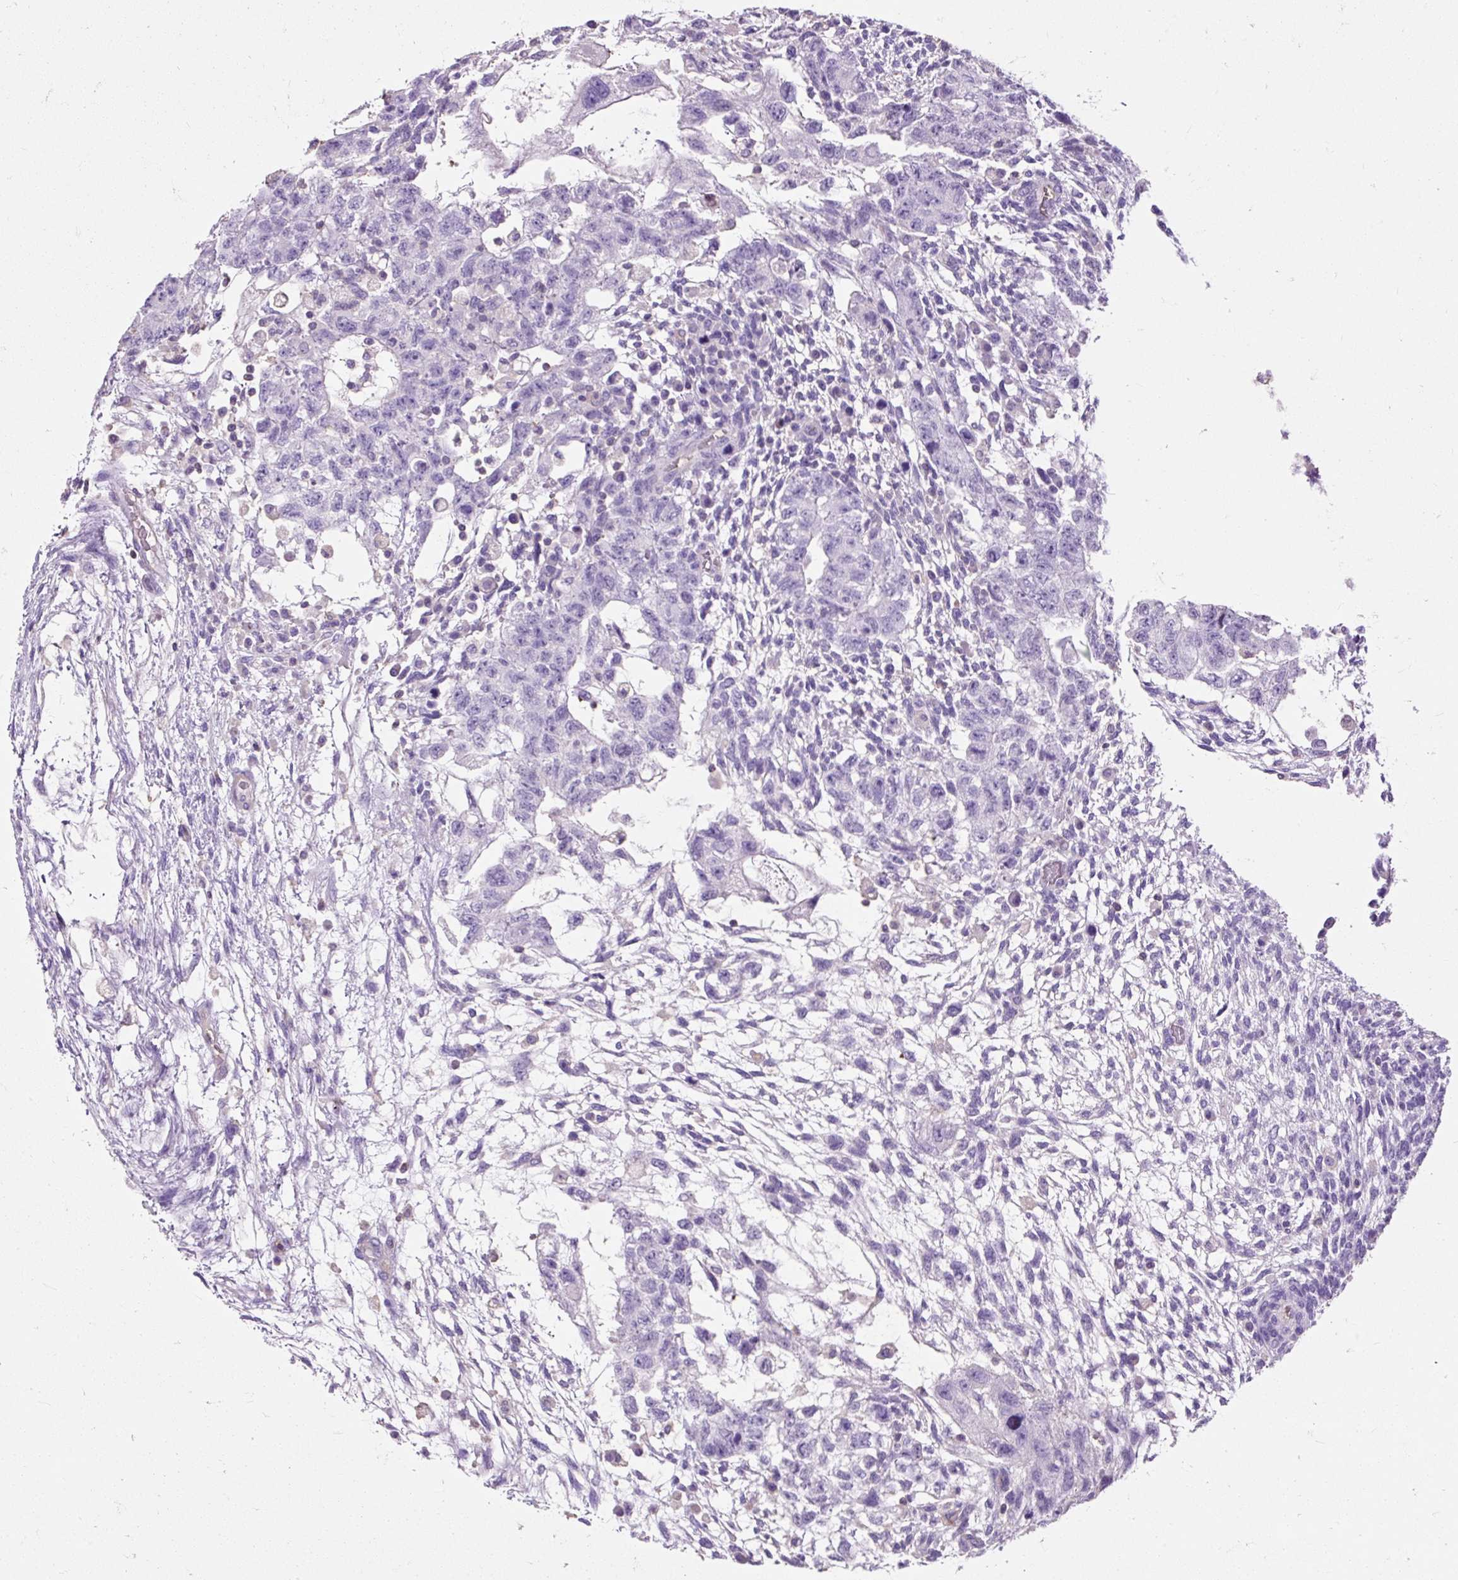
{"staining": {"intensity": "negative", "quantity": "none", "location": "none"}, "tissue": "testis cancer", "cell_type": "Tumor cells", "image_type": "cancer", "snomed": [{"axis": "morphology", "description": "Normal tissue, NOS"}, {"axis": "morphology", "description": "Carcinoma, Embryonal, NOS"}, {"axis": "topography", "description": "Testis"}], "caption": "A photomicrograph of human testis cancer (embryonal carcinoma) is negative for staining in tumor cells.", "gene": "OR10A7", "patient": {"sex": "male", "age": 36}}